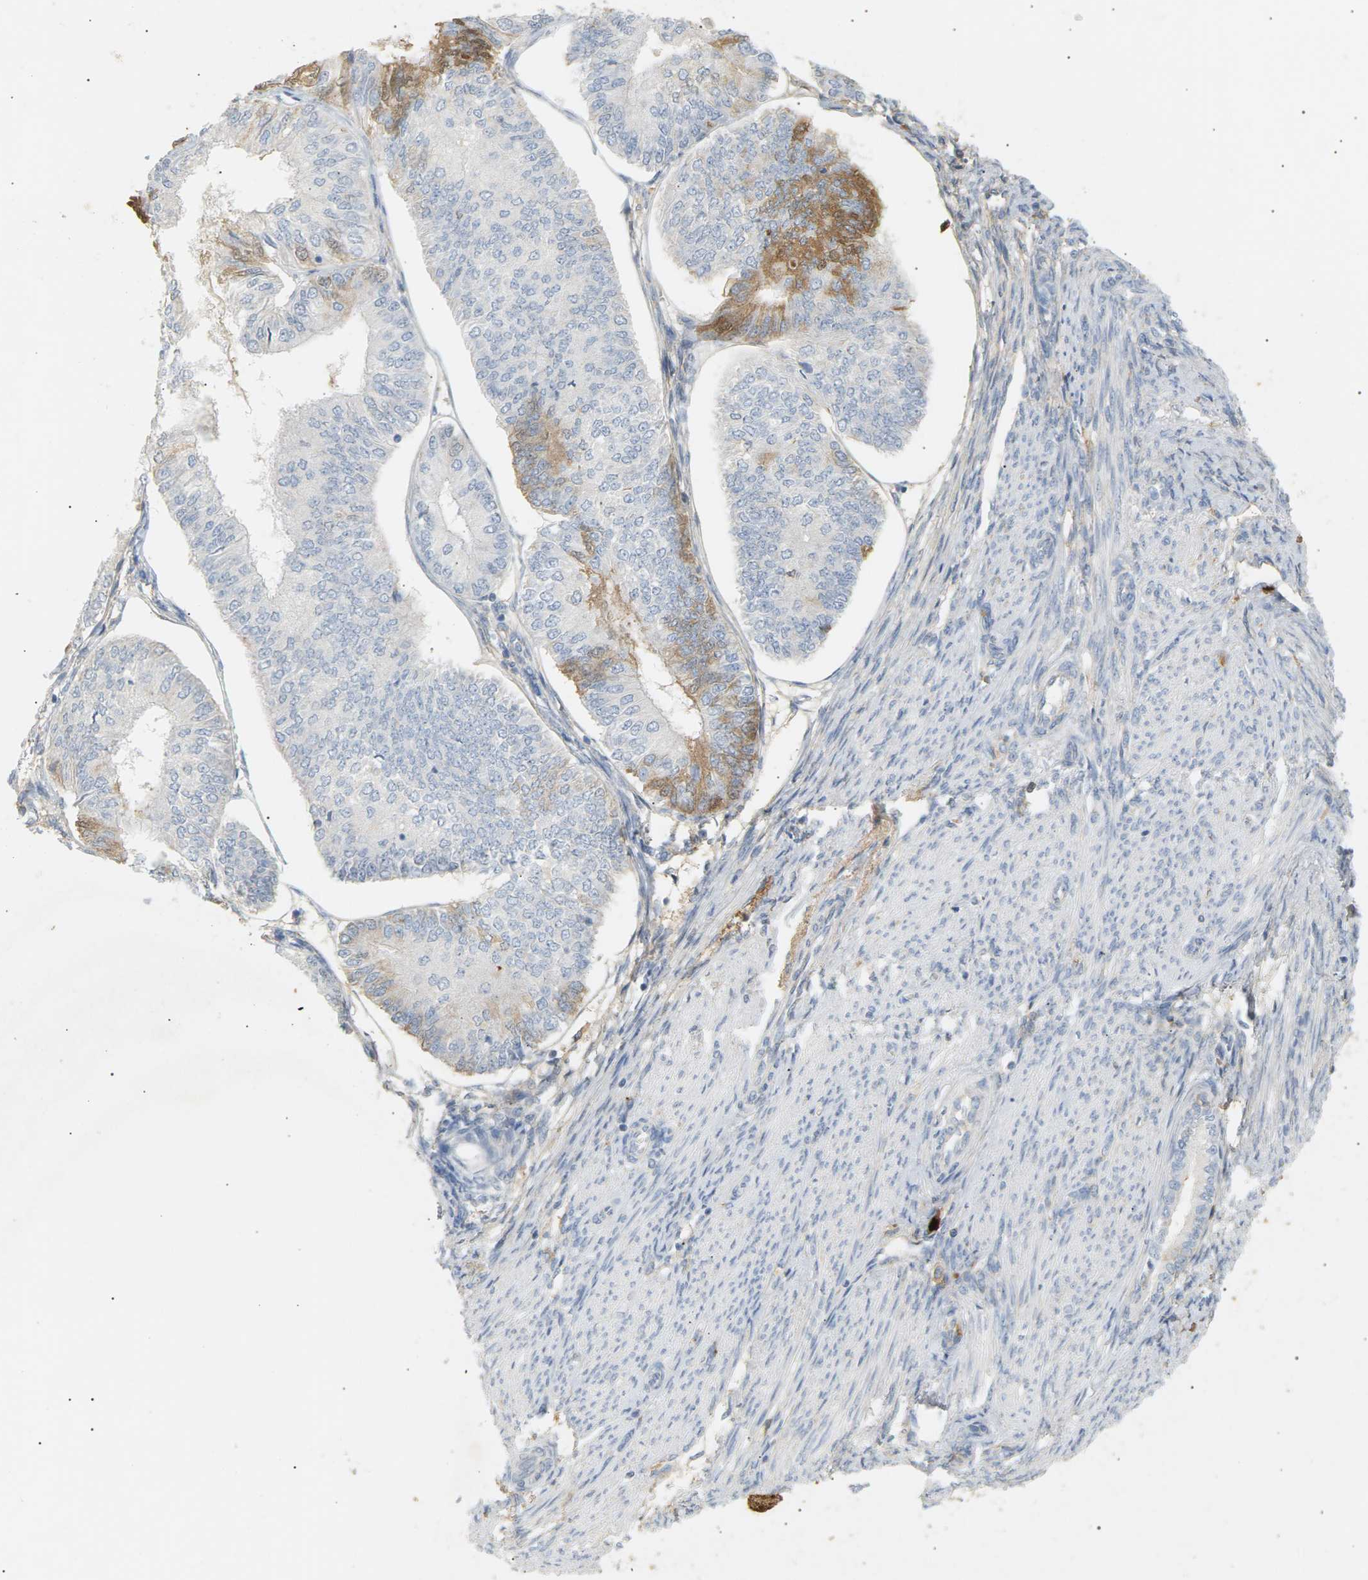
{"staining": {"intensity": "weak", "quantity": "<25%", "location": "cytoplasmic/membranous"}, "tissue": "endometrial cancer", "cell_type": "Tumor cells", "image_type": "cancer", "snomed": [{"axis": "morphology", "description": "Adenocarcinoma, NOS"}, {"axis": "topography", "description": "Endometrium"}], "caption": "The histopathology image exhibits no staining of tumor cells in endometrial adenocarcinoma.", "gene": "IGLC3", "patient": {"sex": "female", "age": 58}}